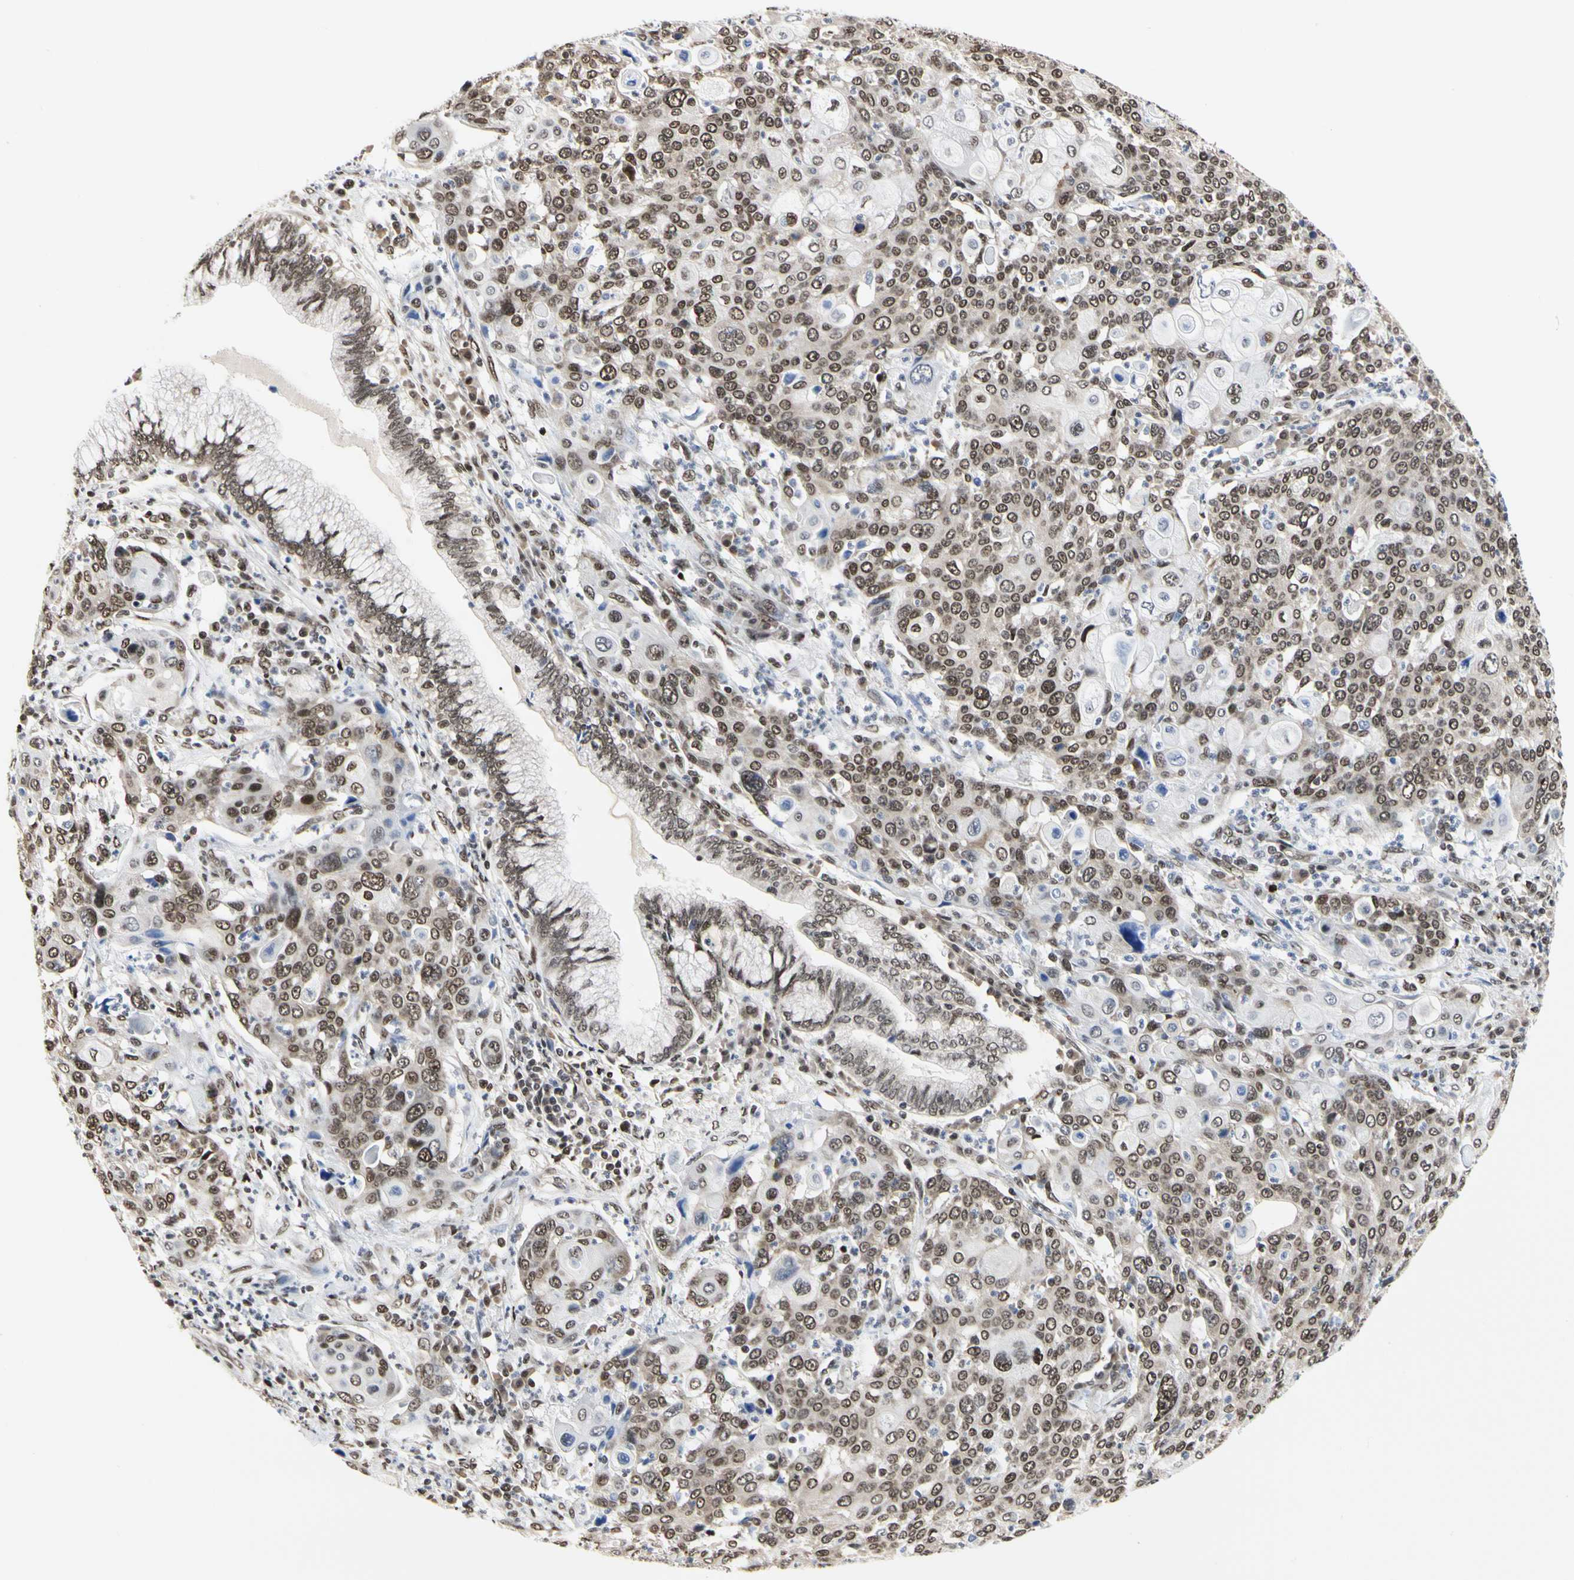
{"staining": {"intensity": "moderate", "quantity": ">75%", "location": "nuclear"}, "tissue": "cervical cancer", "cell_type": "Tumor cells", "image_type": "cancer", "snomed": [{"axis": "morphology", "description": "Squamous cell carcinoma, NOS"}, {"axis": "topography", "description": "Cervix"}], "caption": "Immunohistochemical staining of cervical squamous cell carcinoma reveals medium levels of moderate nuclear protein positivity in about >75% of tumor cells.", "gene": "PRMT3", "patient": {"sex": "female", "age": 40}}